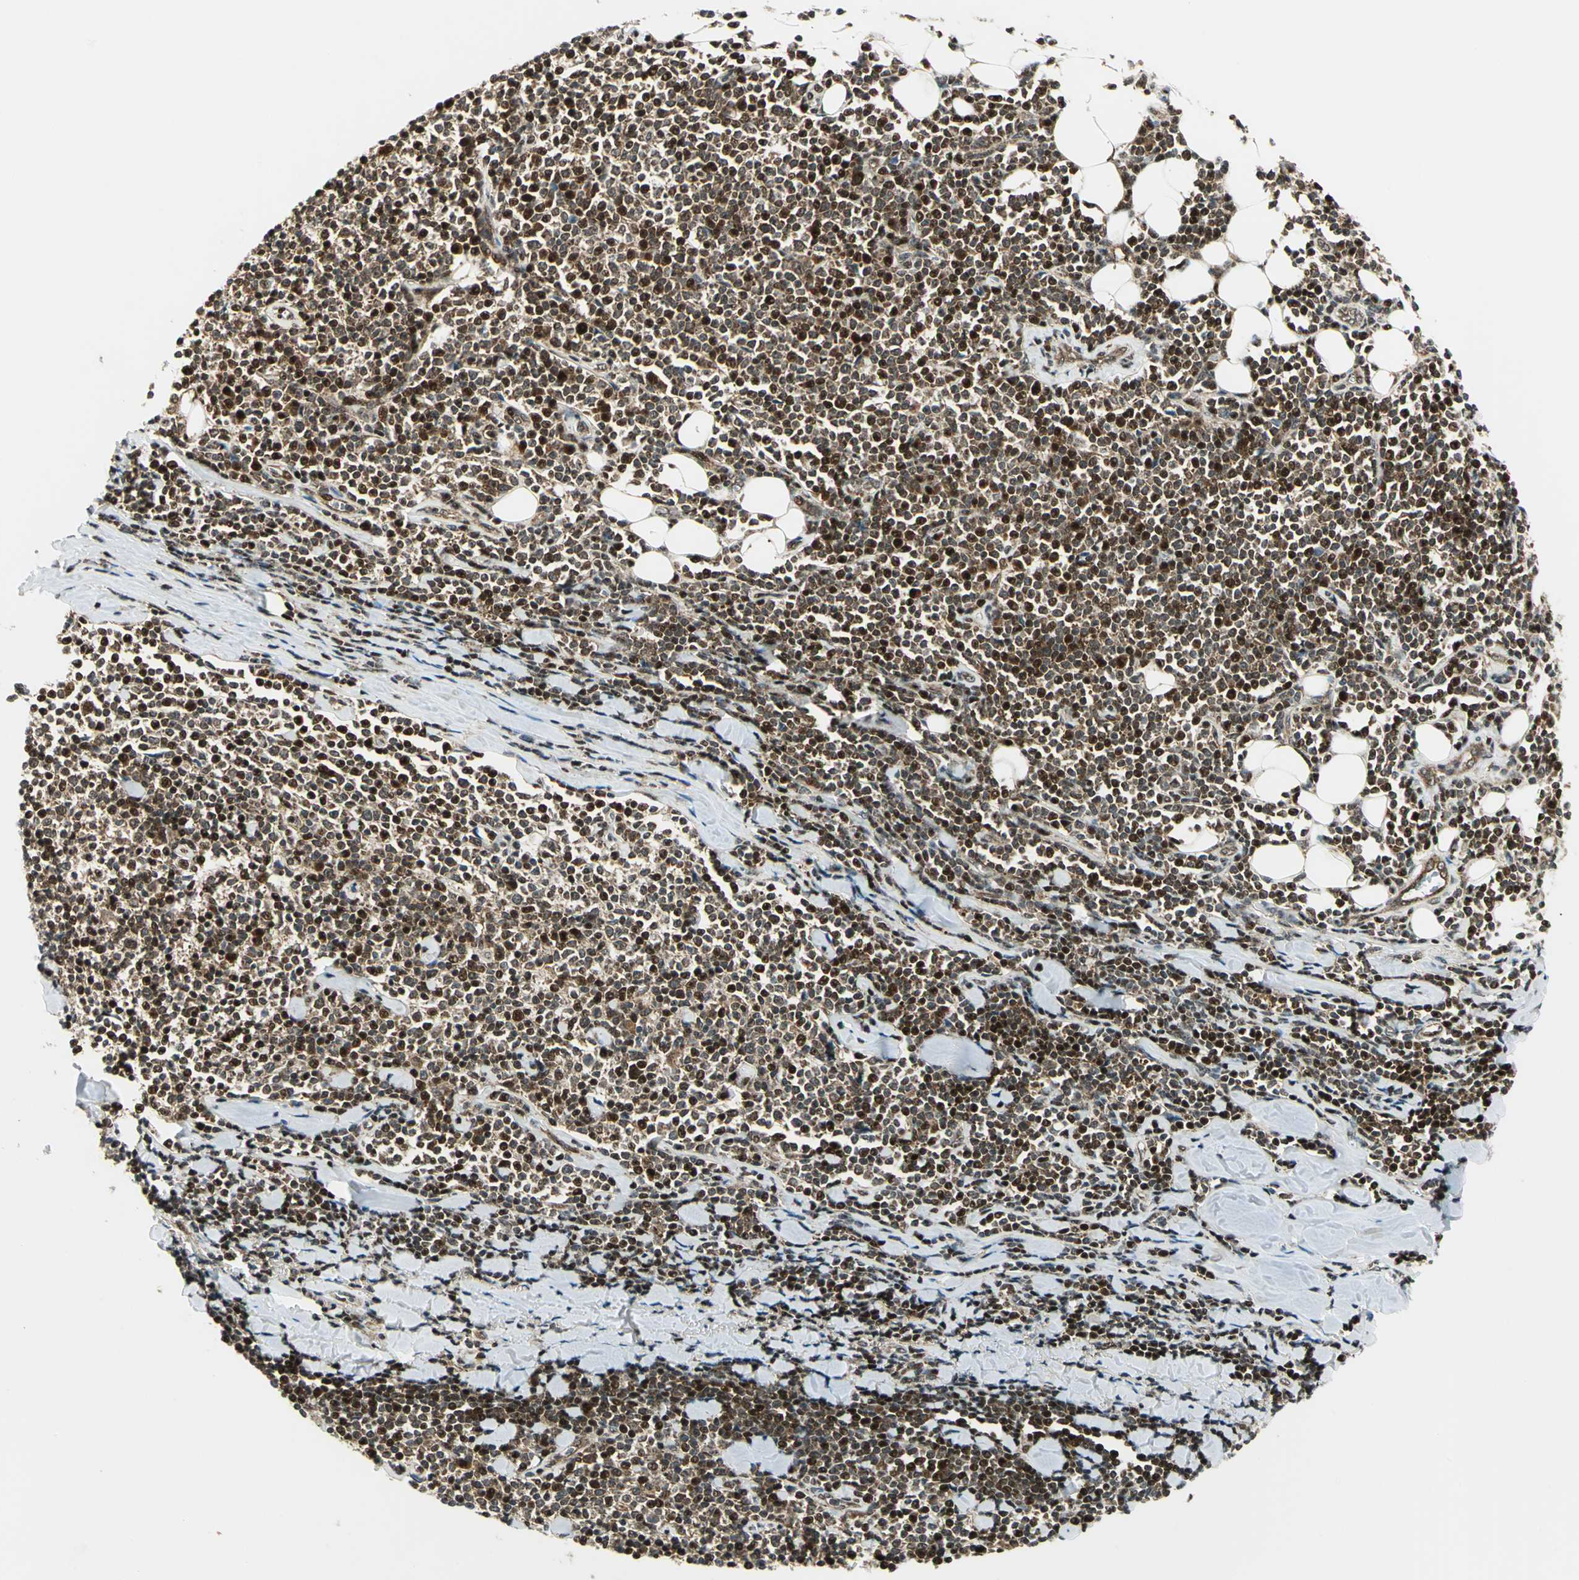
{"staining": {"intensity": "strong", "quantity": ">75%", "location": "cytoplasmic/membranous,nuclear"}, "tissue": "lymphoma", "cell_type": "Tumor cells", "image_type": "cancer", "snomed": [{"axis": "morphology", "description": "Malignant lymphoma, non-Hodgkin's type, Low grade"}, {"axis": "topography", "description": "Soft tissue"}], "caption": "Immunohistochemistry (IHC) photomicrograph of neoplastic tissue: human low-grade malignant lymphoma, non-Hodgkin's type stained using immunohistochemistry (IHC) displays high levels of strong protein expression localized specifically in the cytoplasmic/membranous and nuclear of tumor cells, appearing as a cytoplasmic/membranous and nuclear brown color.", "gene": "COPS5", "patient": {"sex": "male", "age": 92}}